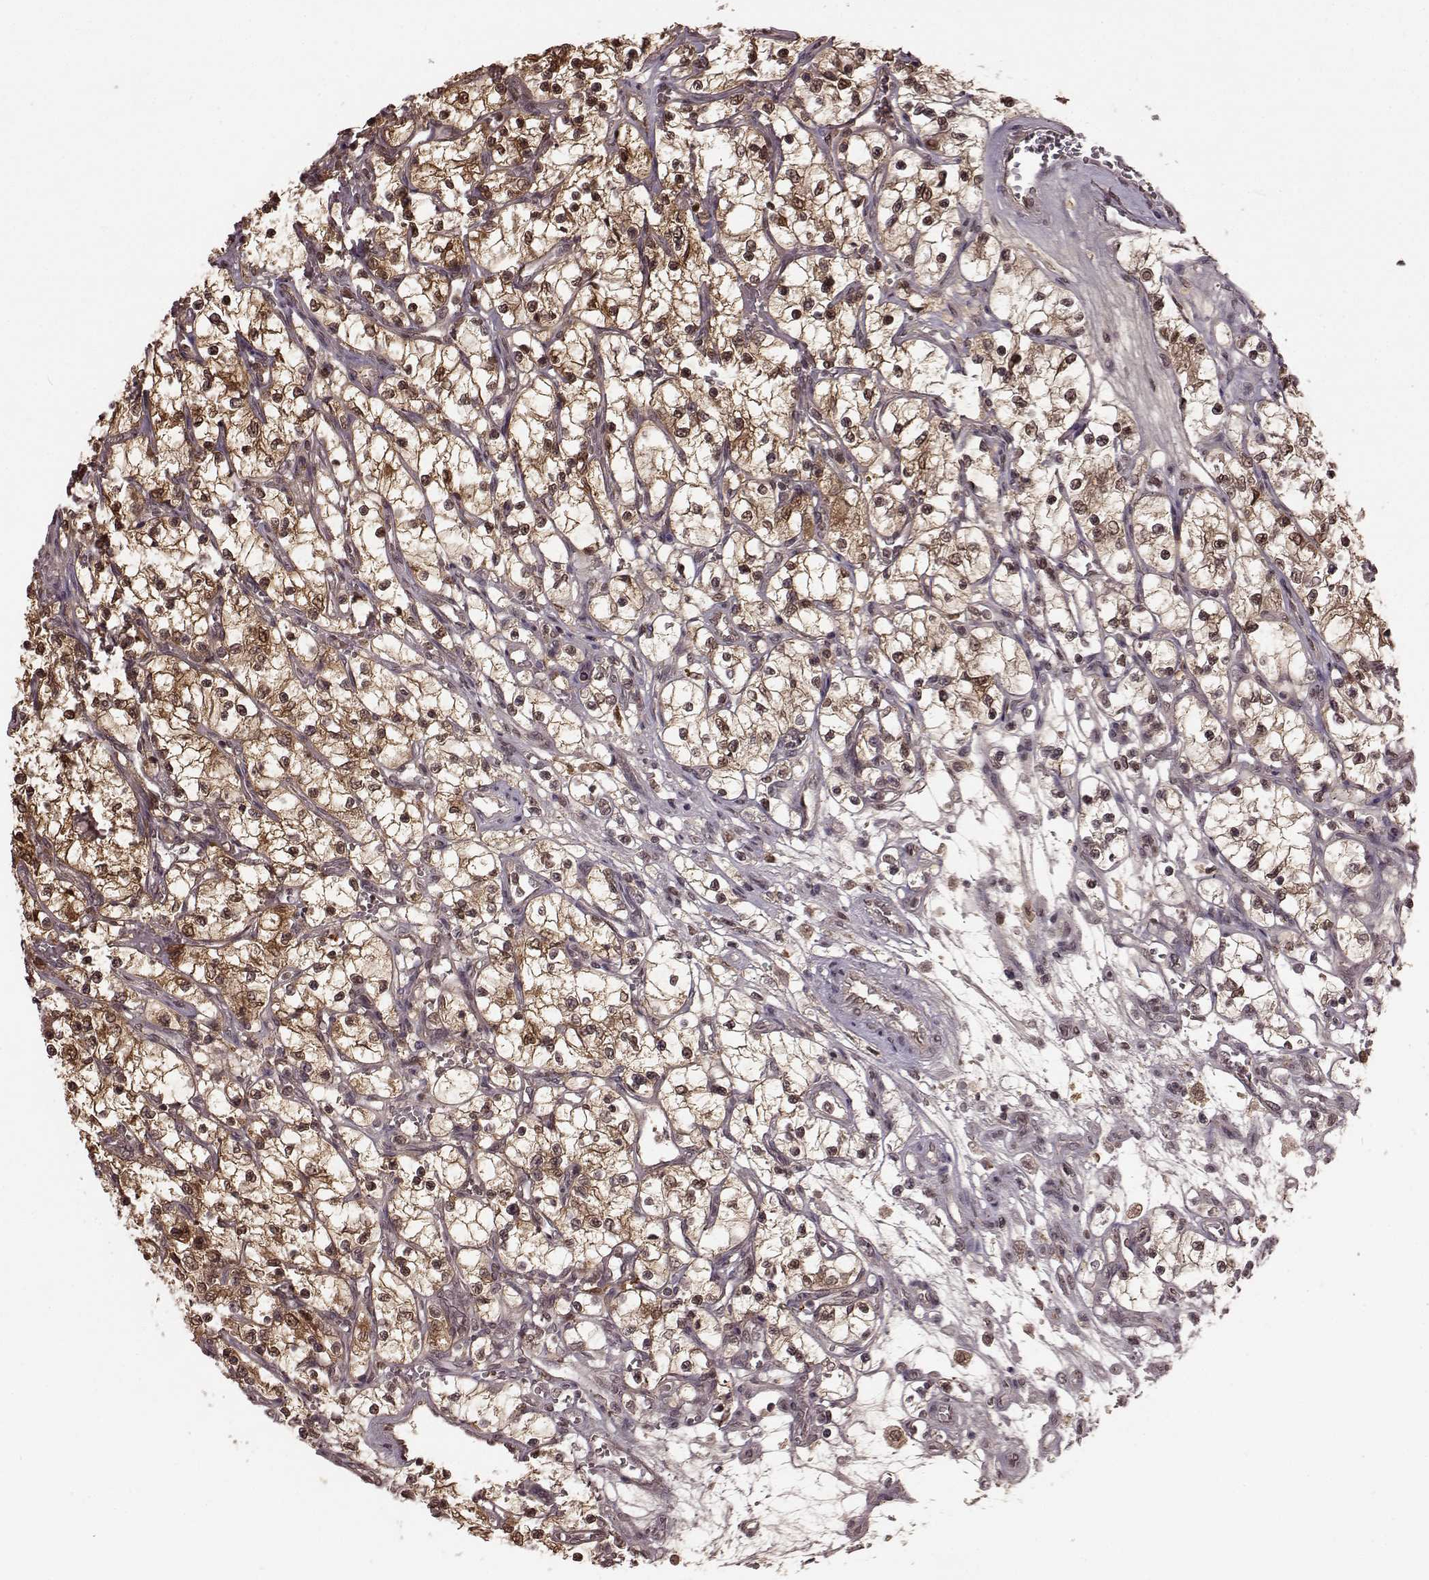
{"staining": {"intensity": "moderate", "quantity": "25%-75%", "location": "cytoplasmic/membranous,nuclear"}, "tissue": "renal cancer", "cell_type": "Tumor cells", "image_type": "cancer", "snomed": [{"axis": "morphology", "description": "Adenocarcinoma, NOS"}, {"axis": "topography", "description": "Kidney"}], "caption": "Moderate cytoplasmic/membranous and nuclear positivity for a protein is present in about 25%-75% of tumor cells of renal cancer (adenocarcinoma) using IHC.", "gene": "GSS", "patient": {"sex": "female", "age": 69}}